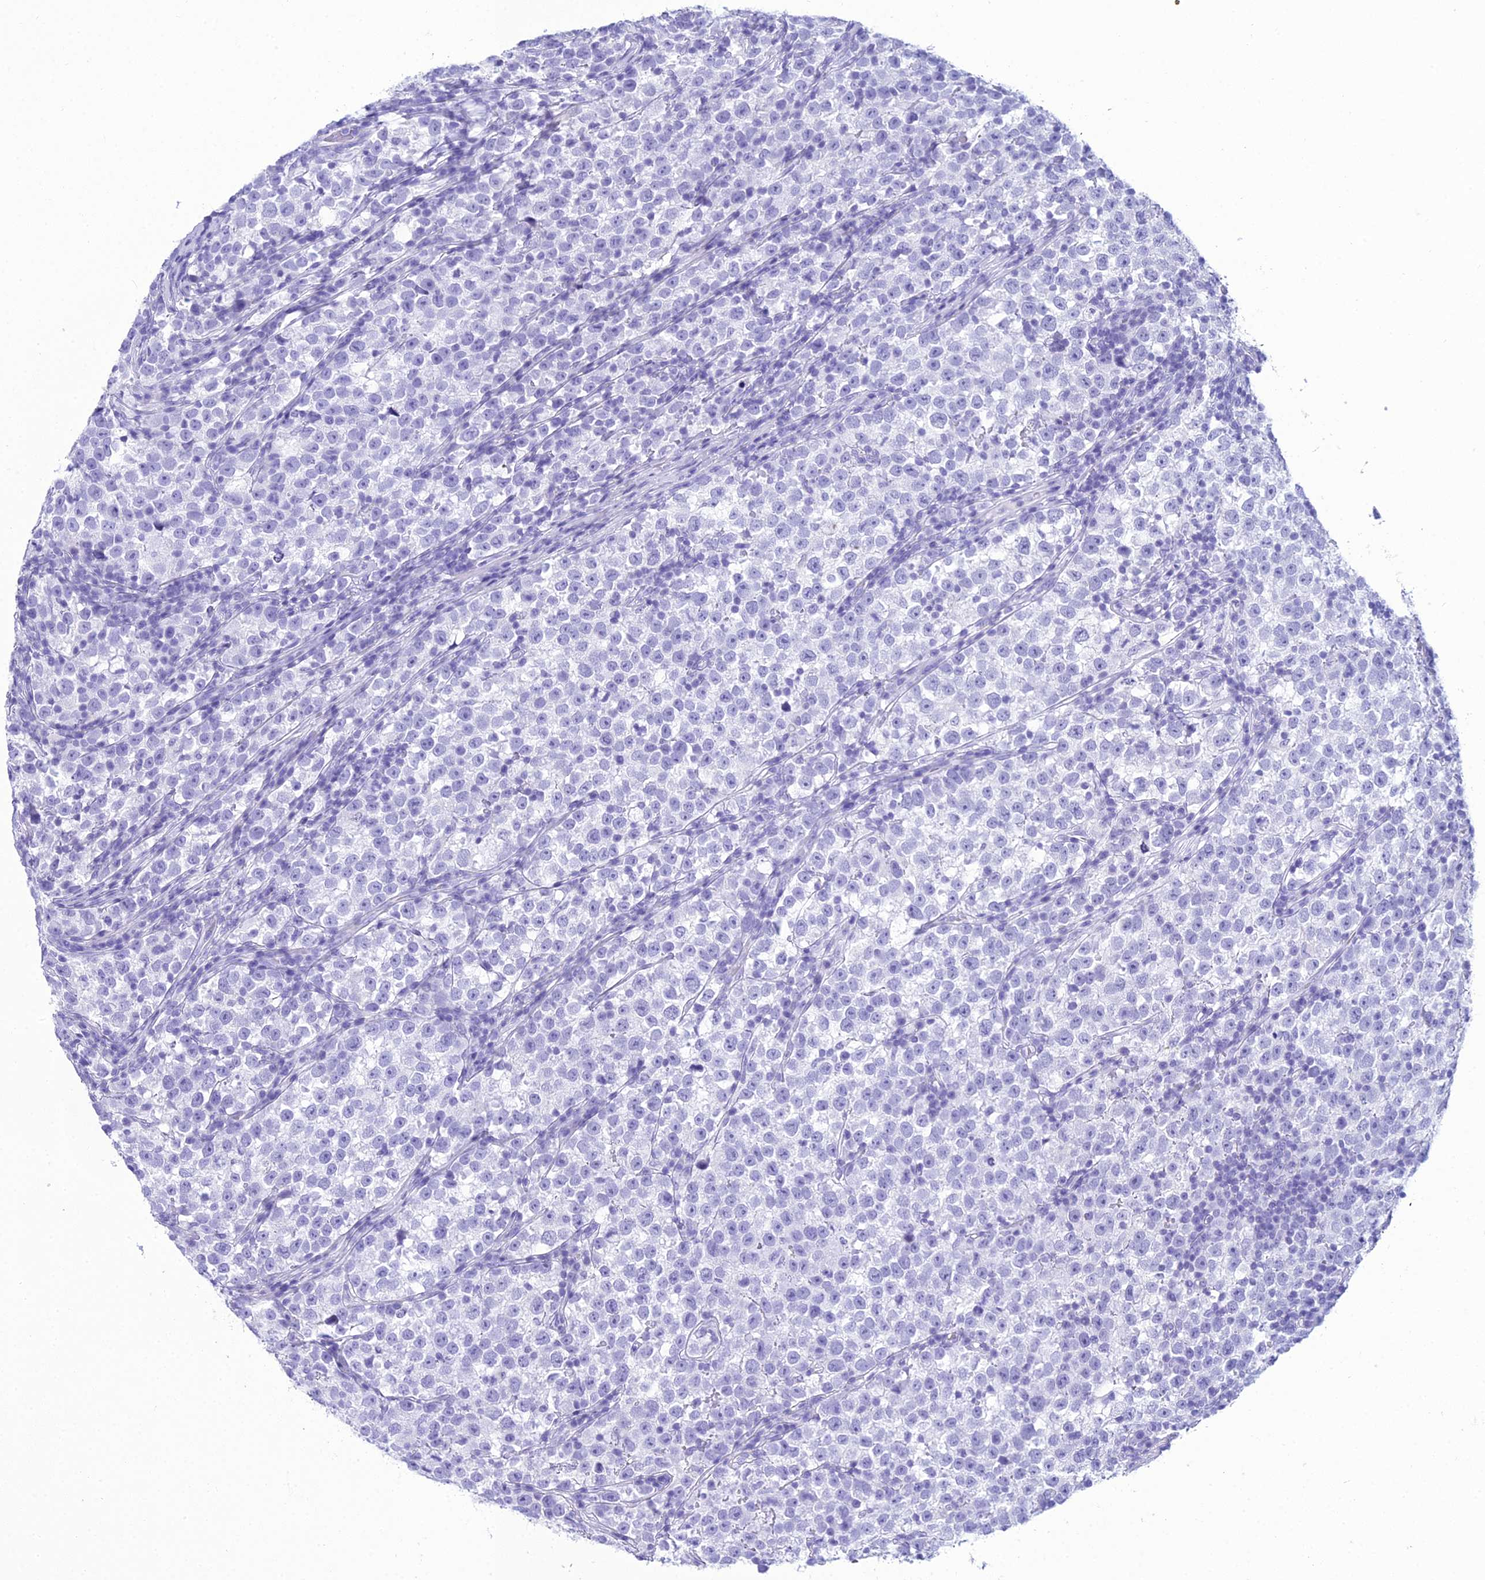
{"staining": {"intensity": "negative", "quantity": "none", "location": "none"}, "tissue": "testis cancer", "cell_type": "Tumor cells", "image_type": "cancer", "snomed": [{"axis": "morphology", "description": "Normal tissue, NOS"}, {"axis": "morphology", "description": "Seminoma, NOS"}, {"axis": "topography", "description": "Testis"}], "caption": "Histopathology image shows no protein expression in tumor cells of testis cancer (seminoma) tissue.", "gene": "ZNF442", "patient": {"sex": "male", "age": 43}}